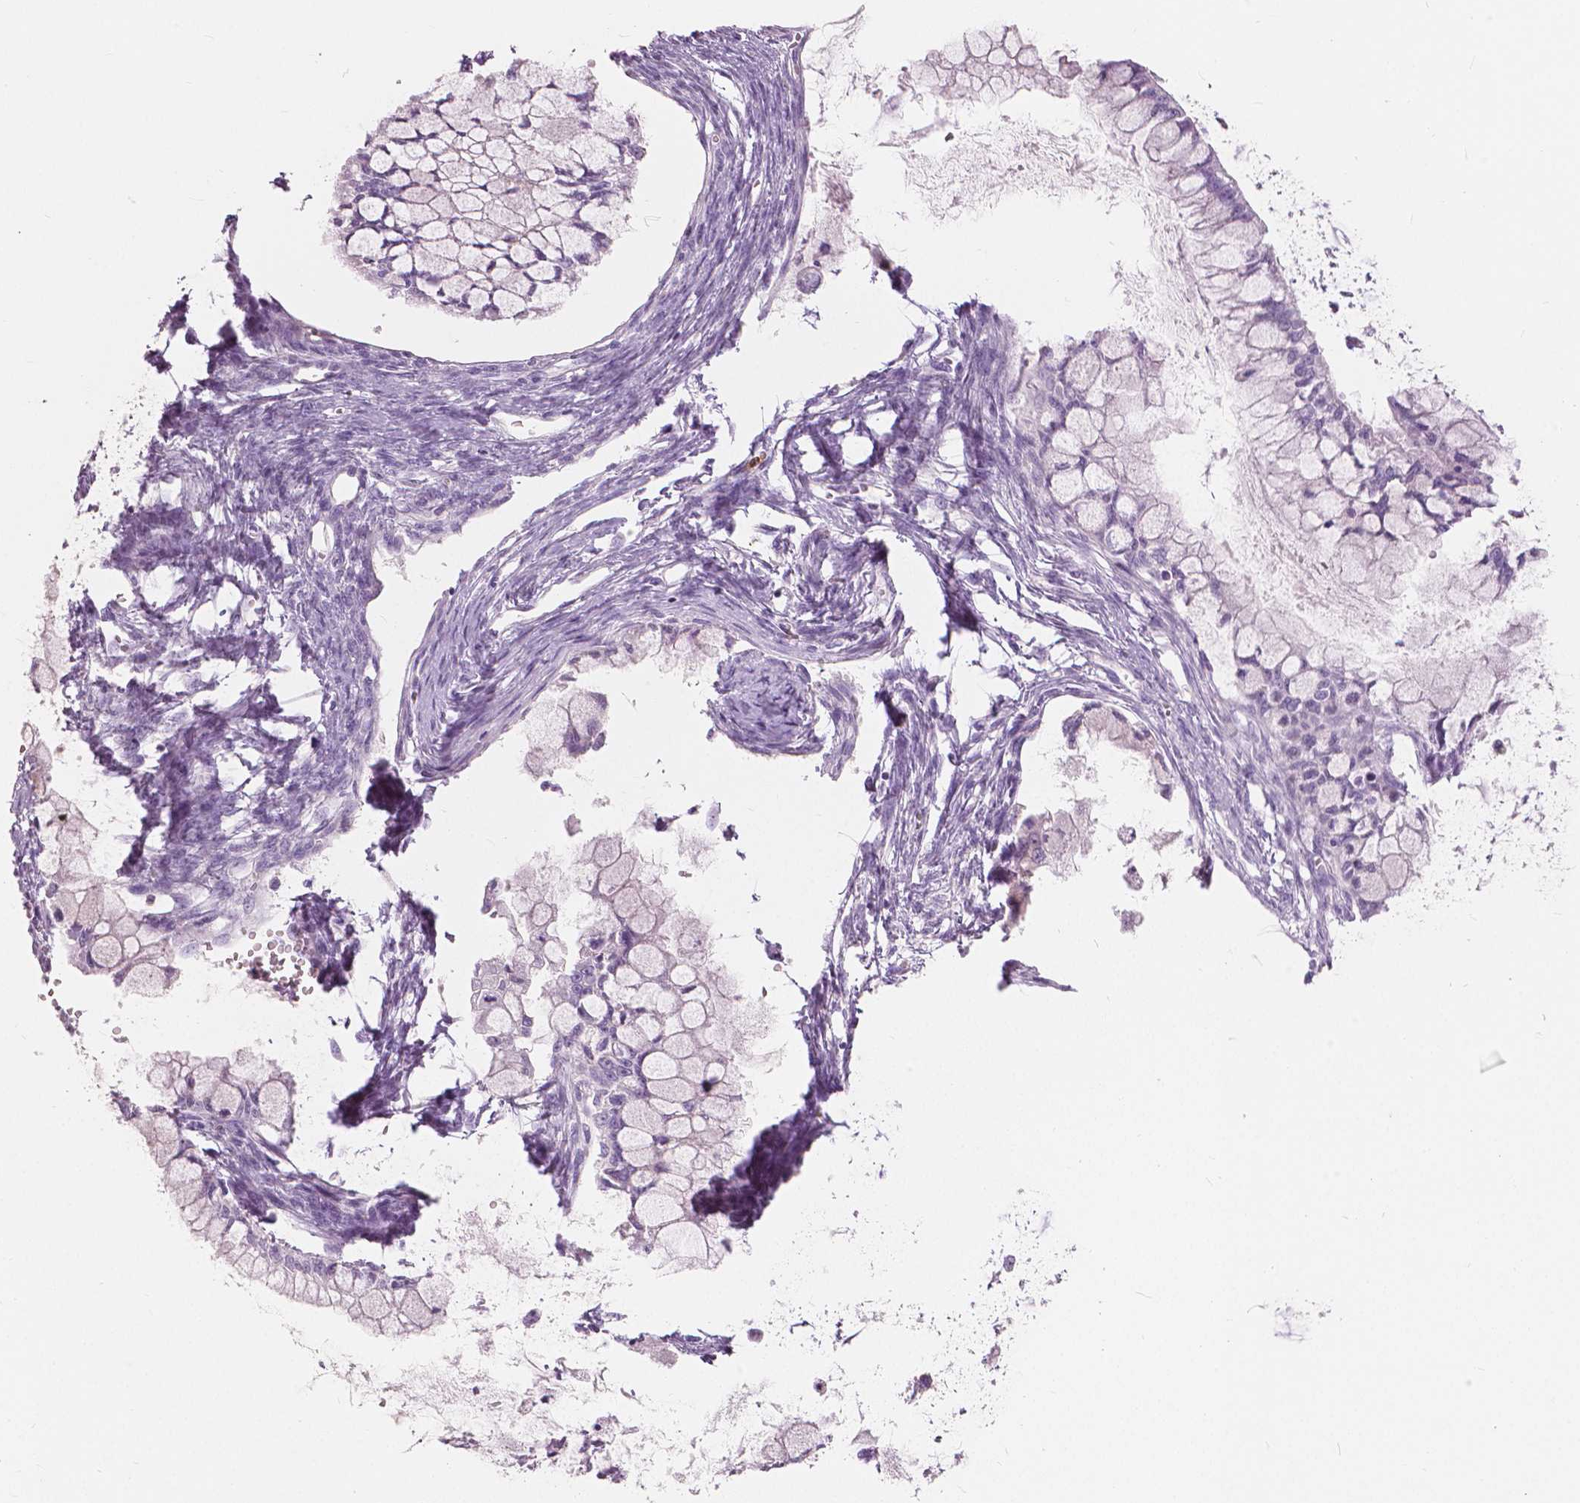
{"staining": {"intensity": "negative", "quantity": "none", "location": "none"}, "tissue": "ovarian cancer", "cell_type": "Tumor cells", "image_type": "cancer", "snomed": [{"axis": "morphology", "description": "Cystadenocarcinoma, mucinous, NOS"}, {"axis": "topography", "description": "Ovary"}], "caption": "Photomicrograph shows no protein positivity in tumor cells of ovarian cancer tissue.", "gene": "CXCR2", "patient": {"sex": "female", "age": 34}}